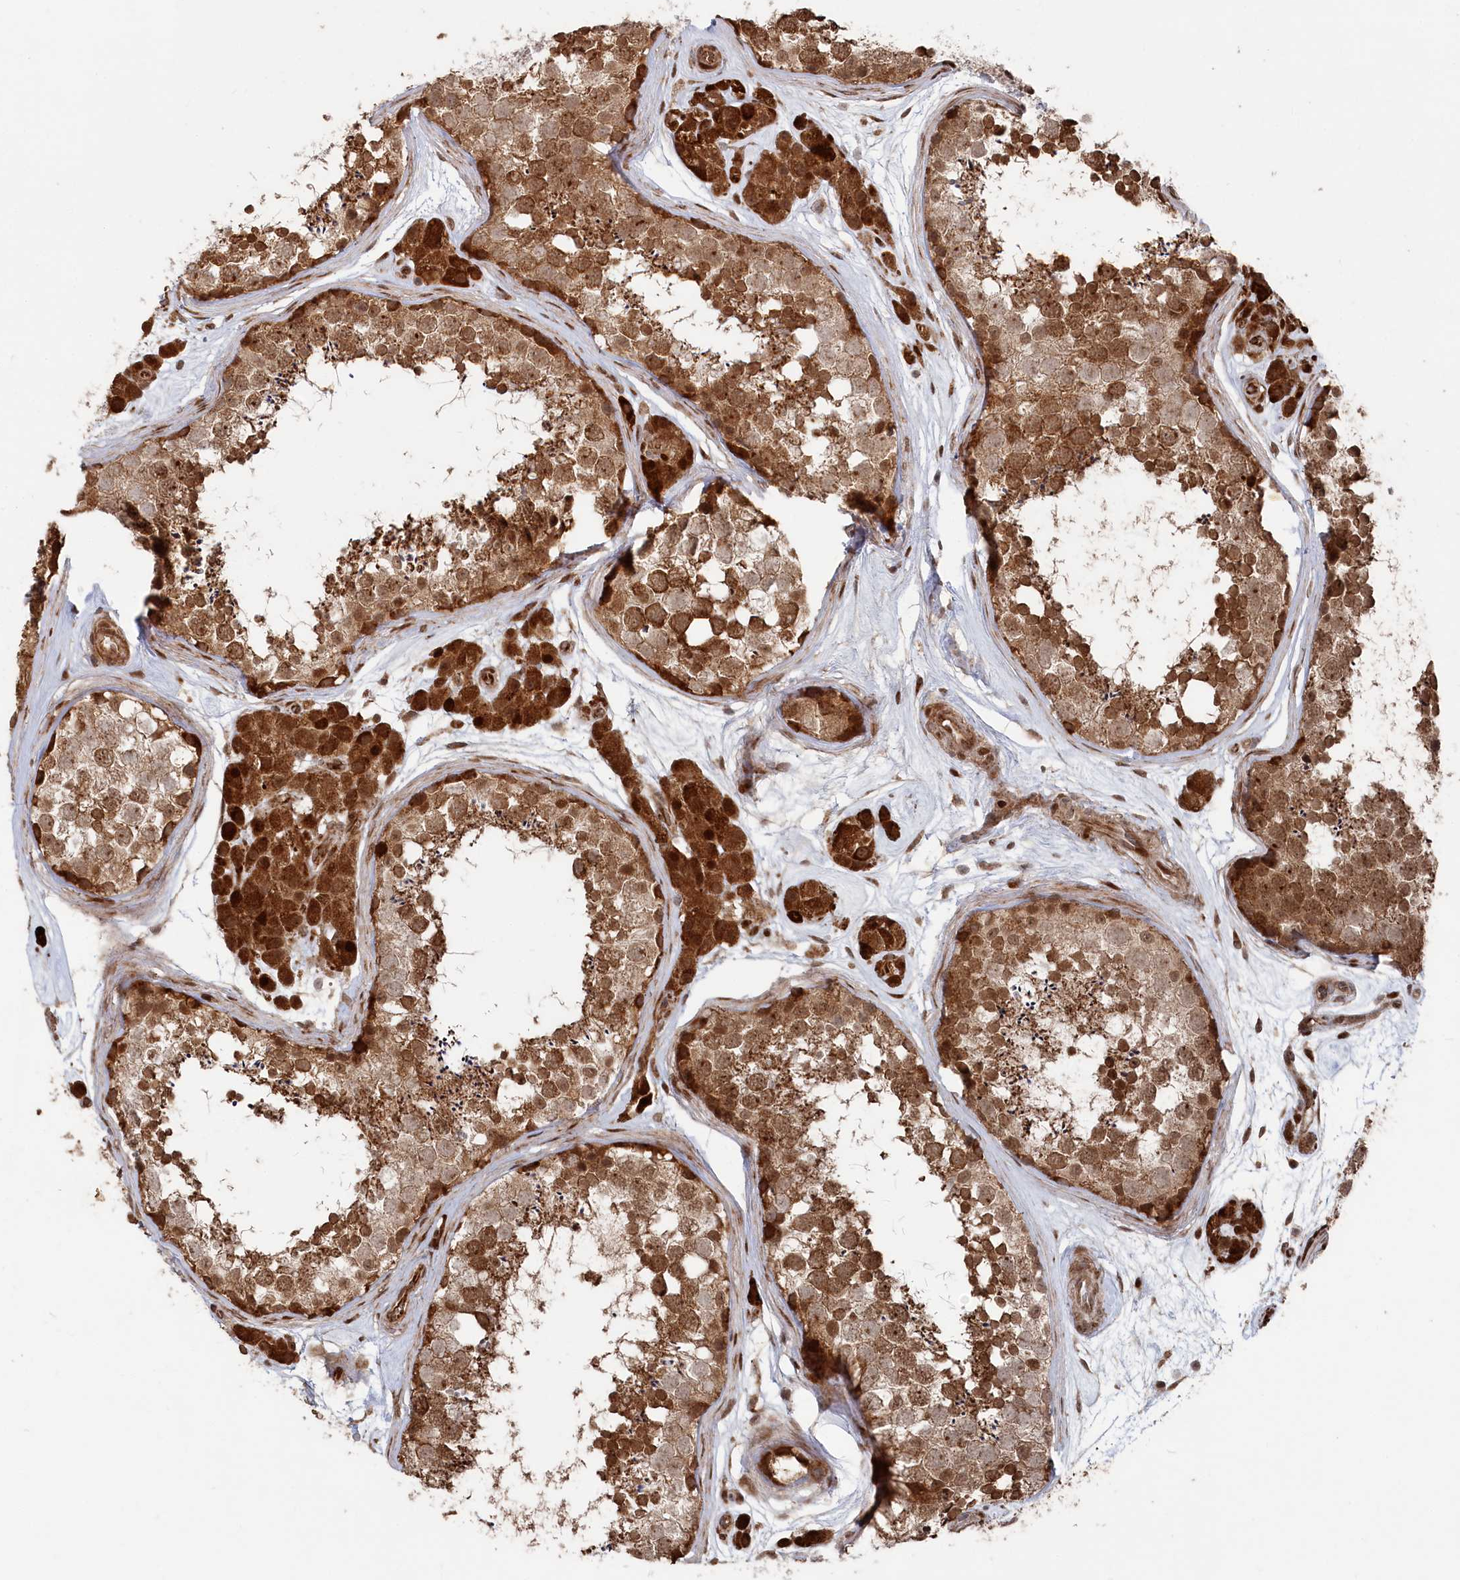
{"staining": {"intensity": "moderate", "quantity": ">75%", "location": "cytoplasmic/membranous,nuclear"}, "tissue": "testis", "cell_type": "Cells in seminiferous ducts", "image_type": "normal", "snomed": [{"axis": "morphology", "description": "Normal tissue, NOS"}, {"axis": "topography", "description": "Testis"}], "caption": "Protein analysis of benign testis exhibits moderate cytoplasmic/membranous,nuclear staining in about >75% of cells in seminiferous ducts. (DAB (3,3'-diaminobenzidine) = brown stain, brightfield microscopy at high magnification).", "gene": "POLR3A", "patient": {"sex": "male", "age": 56}}